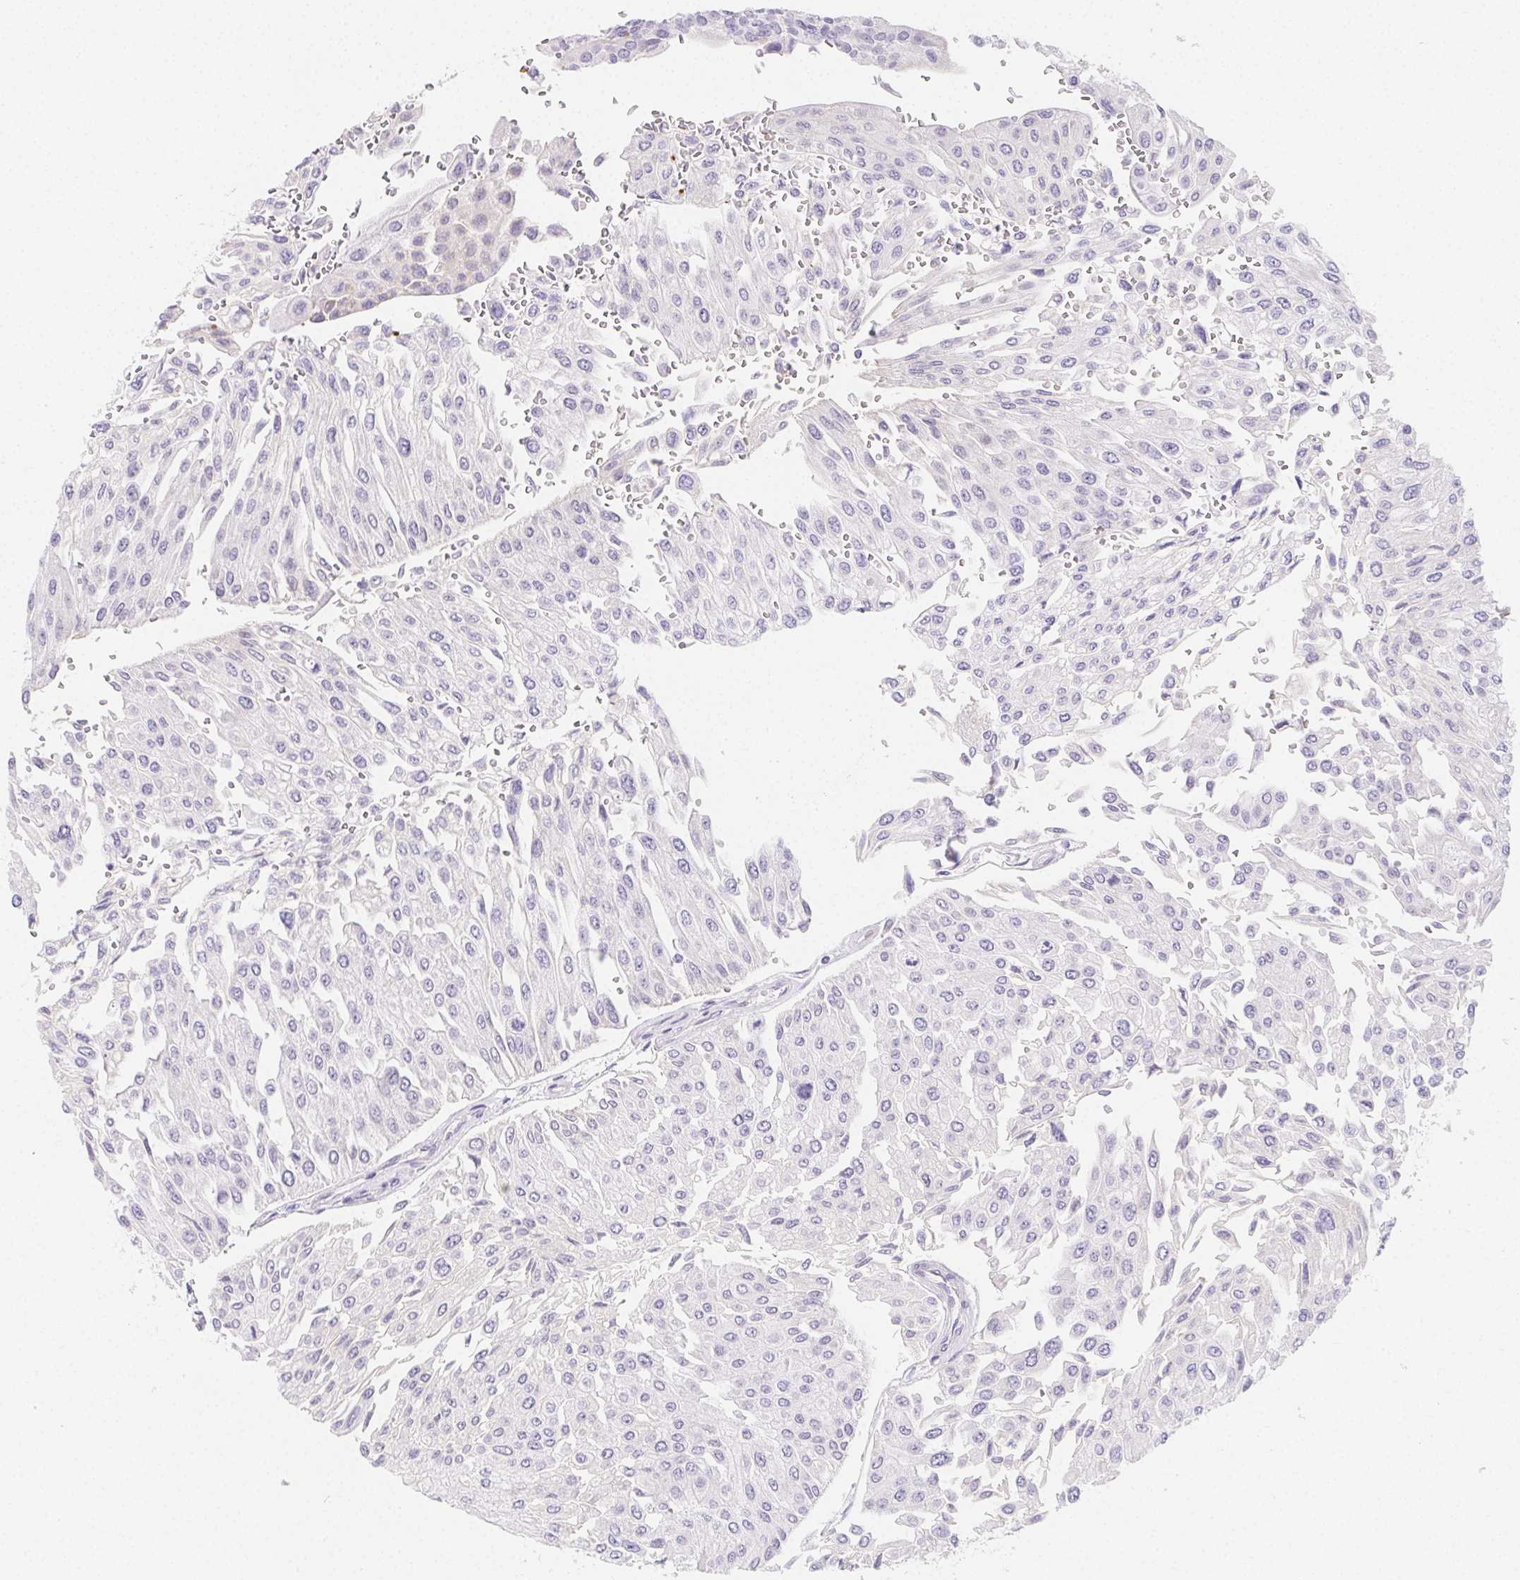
{"staining": {"intensity": "negative", "quantity": "none", "location": "none"}, "tissue": "urothelial cancer", "cell_type": "Tumor cells", "image_type": "cancer", "snomed": [{"axis": "morphology", "description": "Urothelial carcinoma, NOS"}, {"axis": "topography", "description": "Urinary bladder"}], "caption": "This is an immunohistochemistry (IHC) photomicrograph of transitional cell carcinoma. There is no staining in tumor cells.", "gene": "ZBBX", "patient": {"sex": "male", "age": 67}}